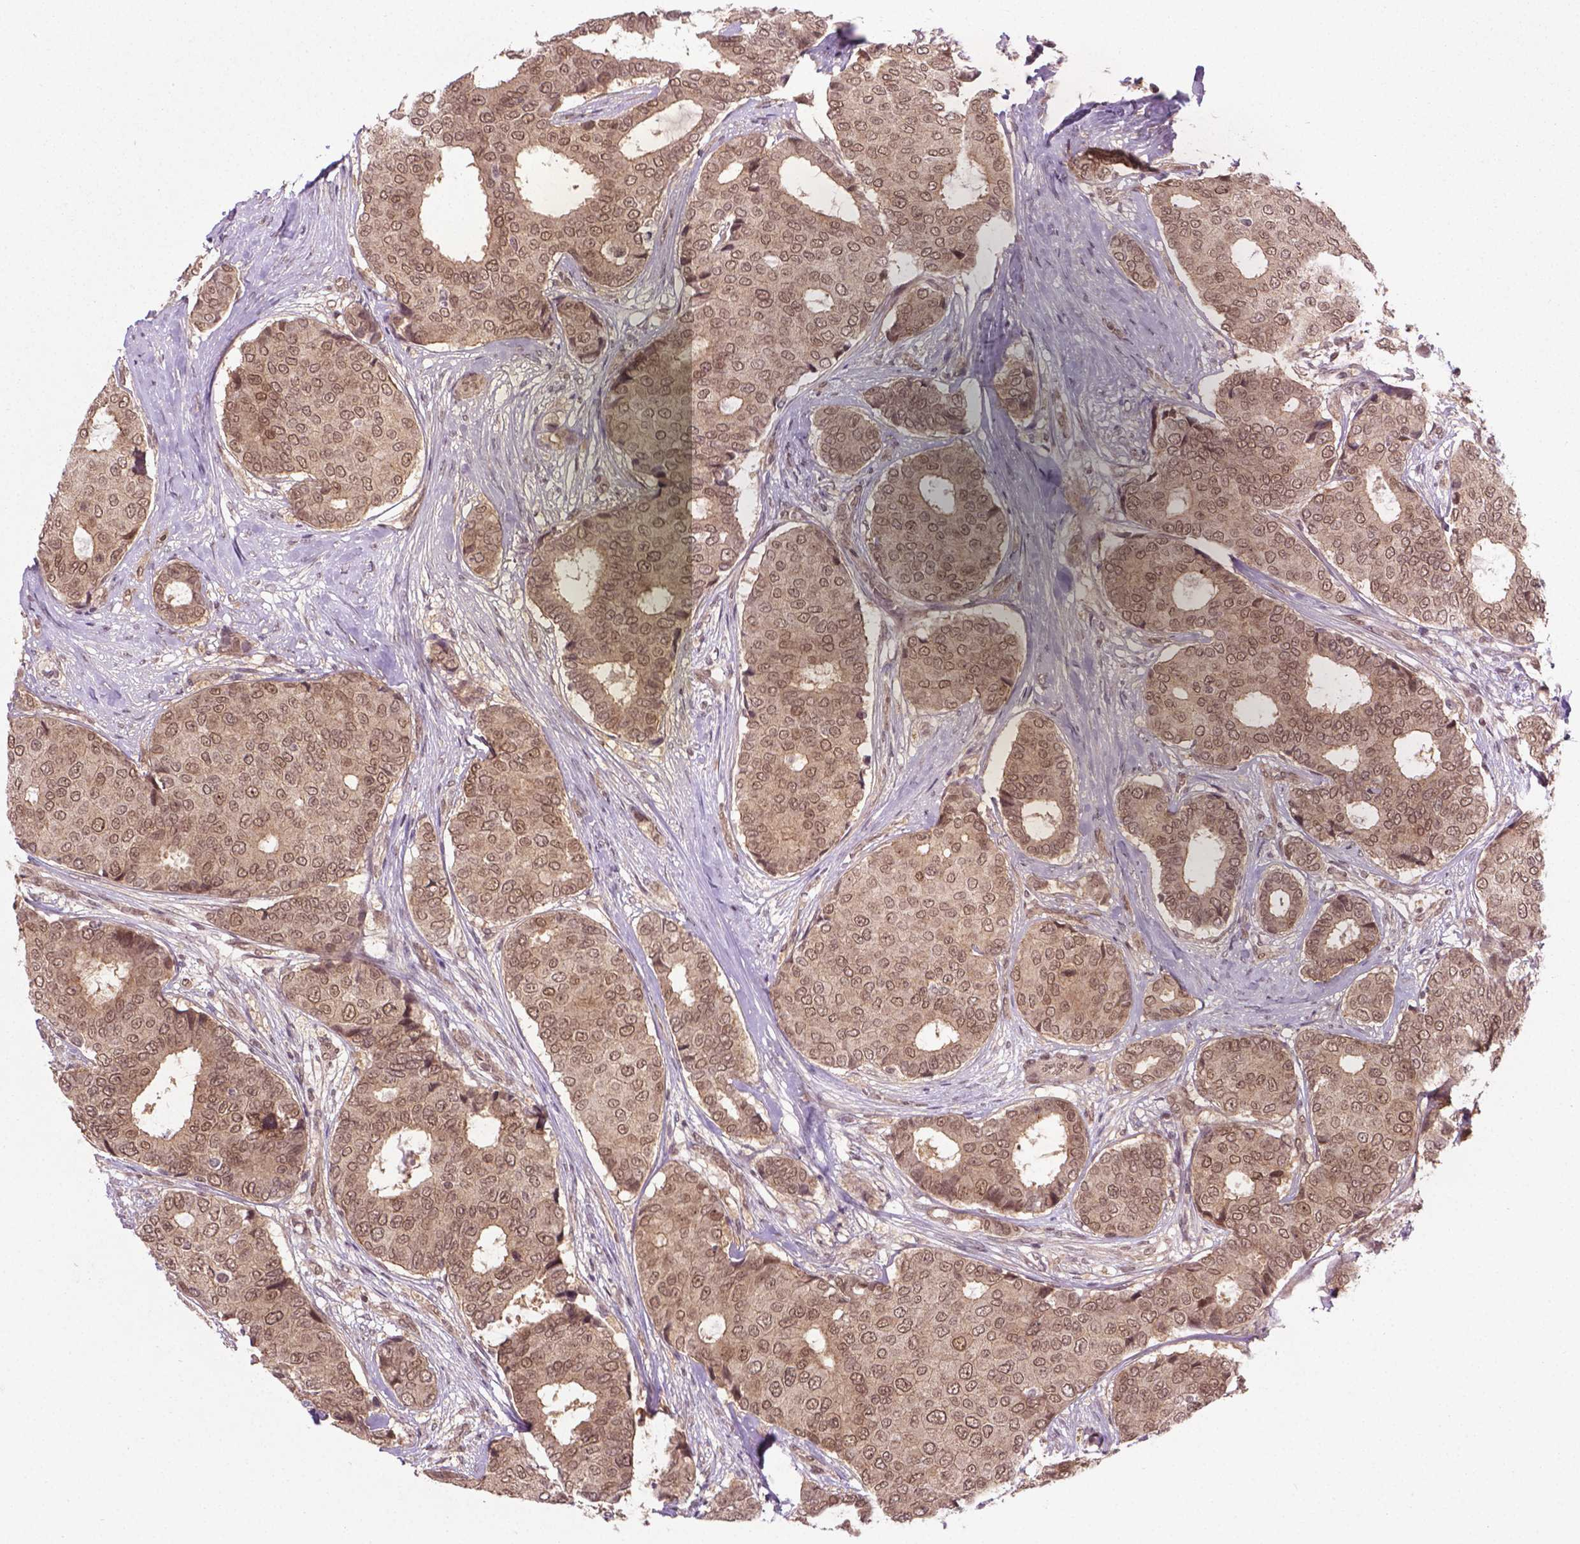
{"staining": {"intensity": "moderate", "quantity": ">75%", "location": "cytoplasmic/membranous,nuclear"}, "tissue": "breast cancer", "cell_type": "Tumor cells", "image_type": "cancer", "snomed": [{"axis": "morphology", "description": "Duct carcinoma"}, {"axis": "topography", "description": "Breast"}], "caption": "A photomicrograph of breast intraductal carcinoma stained for a protein exhibits moderate cytoplasmic/membranous and nuclear brown staining in tumor cells.", "gene": "ANKRD54", "patient": {"sex": "female", "age": 75}}